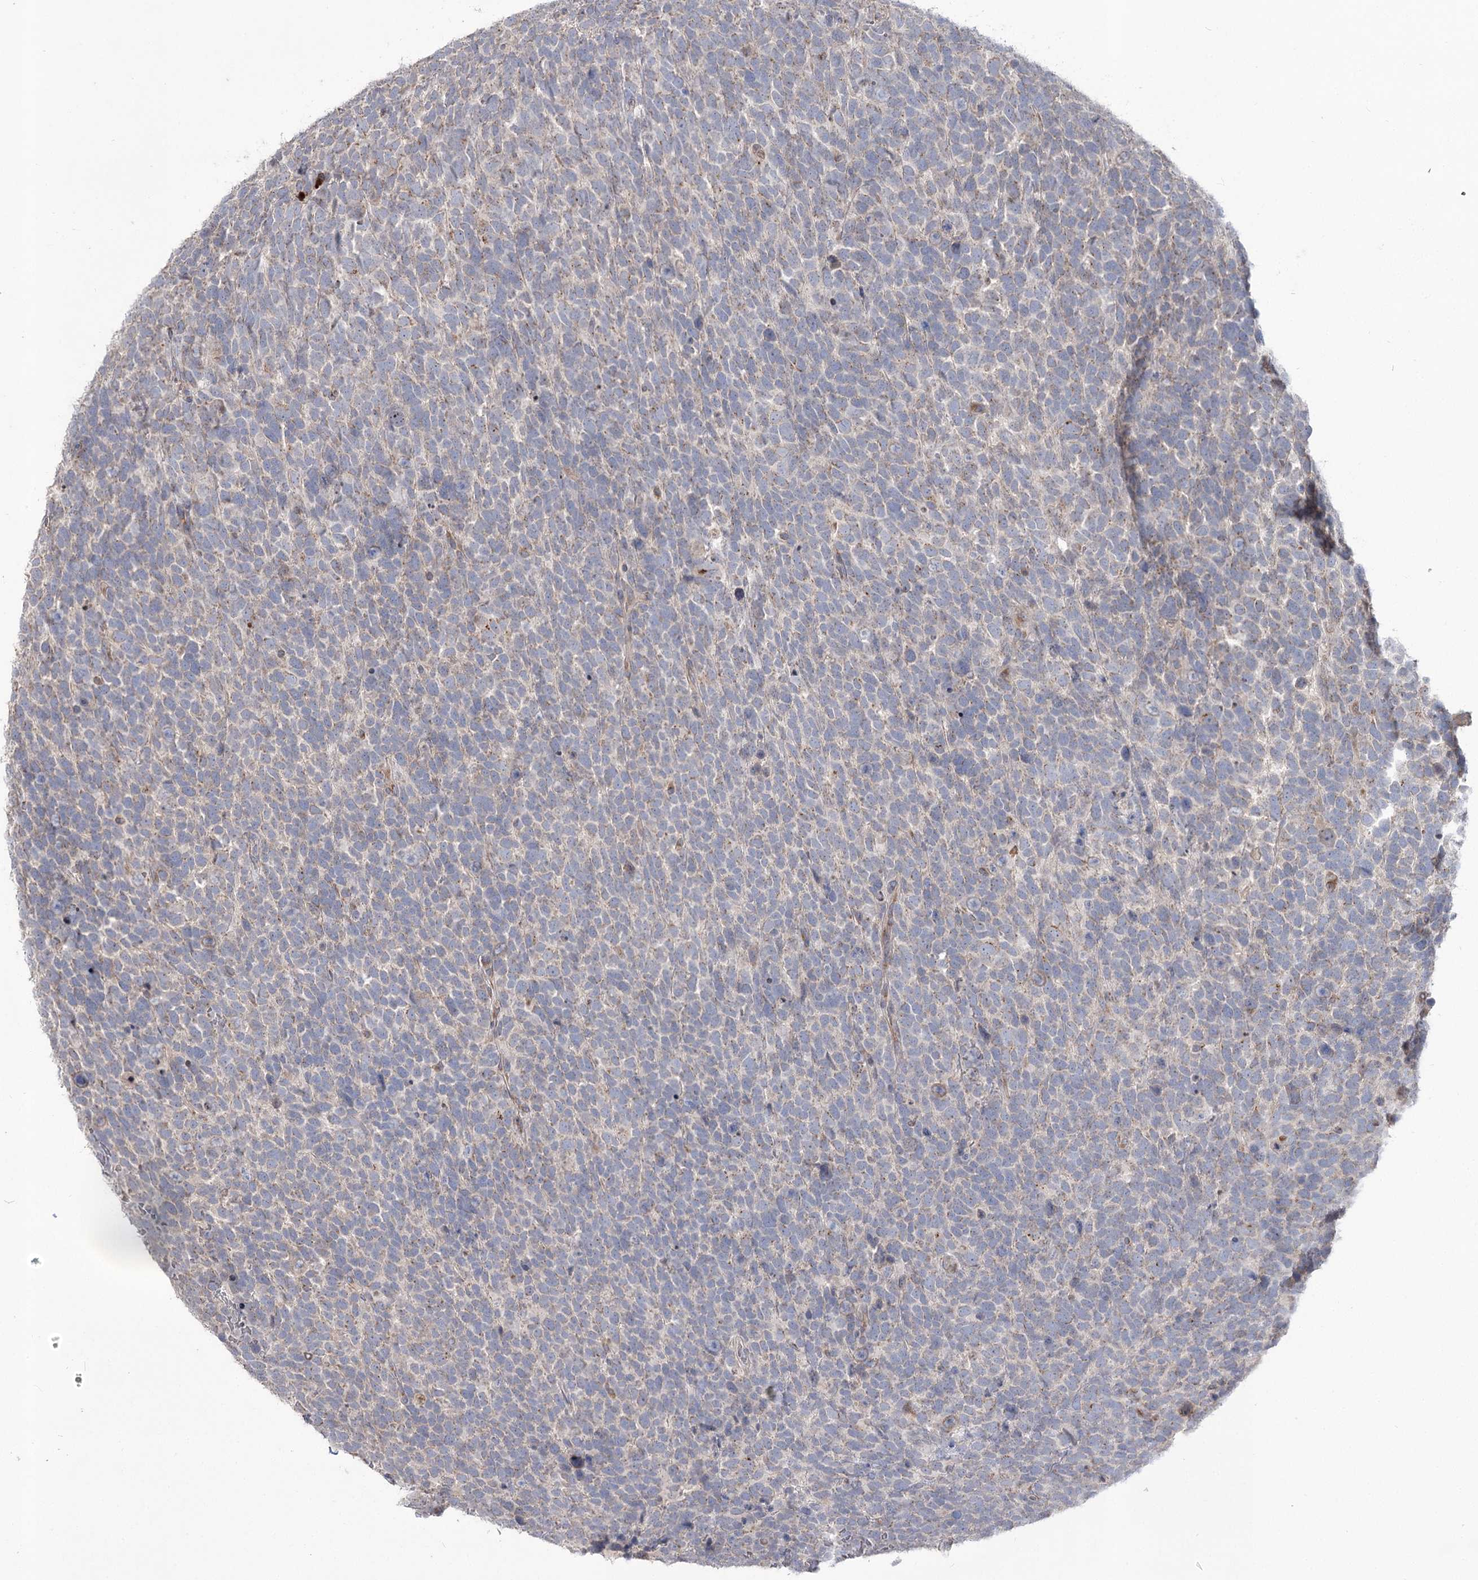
{"staining": {"intensity": "weak", "quantity": "<25%", "location": "cytoplasmic/membranous"}, "tissue": "urothelial cancer", "cell_type": "Tumor cells", "image_type": "cancer", "snomed": [{"axis": "morphology", "description": "Urothelial carcinoma, High grade"}, {"axis": "topography", "description": "Urinary bladder"}], "caption": "Immunohistochemistry photomicrograph of human urothelial carcinoma (high-grade) stained for a protein (brown), which exhibits no positivity in tumor cells.", "gene": "STT3B", "patient": {"sex": "female", "age": 82}}